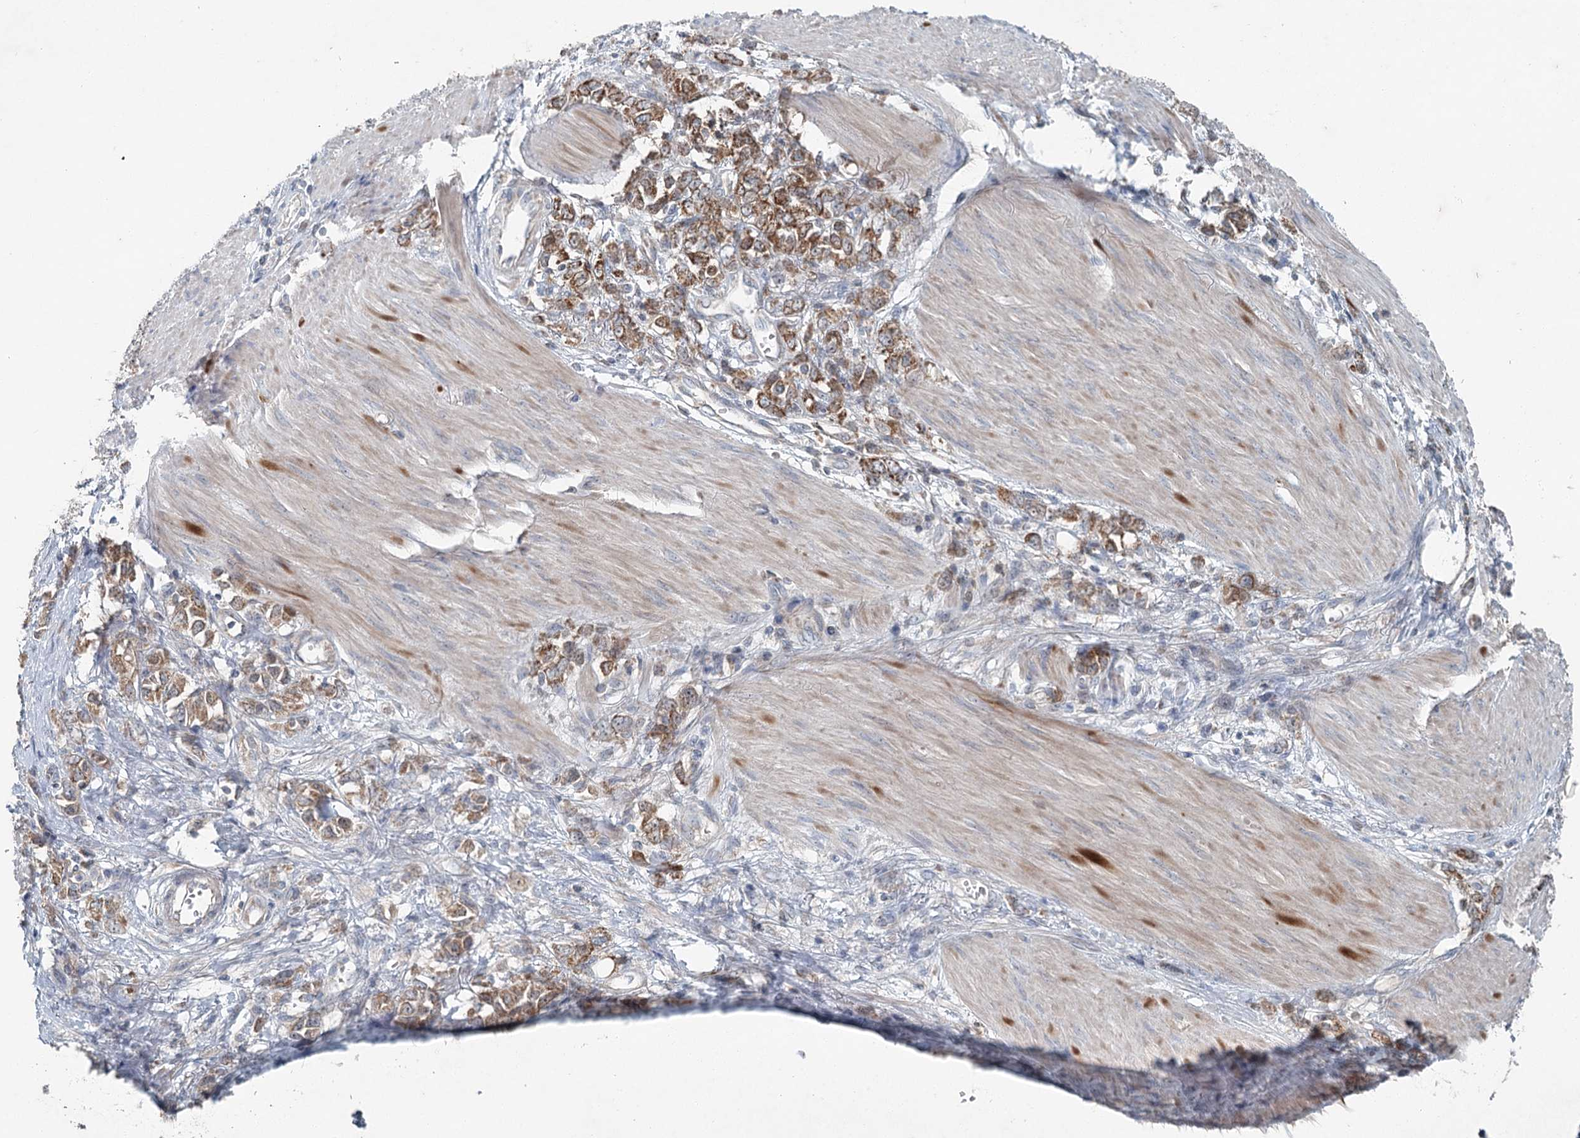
{"staining": {"intensity": "moderate", "quantity": ">75%", "location": "cytoplasmic/membranous"}, "tissue": "stomach cancer", "cell_type": "Tumor cells", "image_type": "cancer", "snomed": [{"axis": "morphology", "description": "Adenocarcinoma, NOS"}, {"axis": "topography", "description": "Stomach"}], "caption": "Stomach adenocarcinoma stained for a protein (brown) displays moderate cytoplasmic/membranous positive expression in approximately >75% of tumor cells.", "gene": "CHCHD5", "patient": {"sex": "female", "age": 76}}